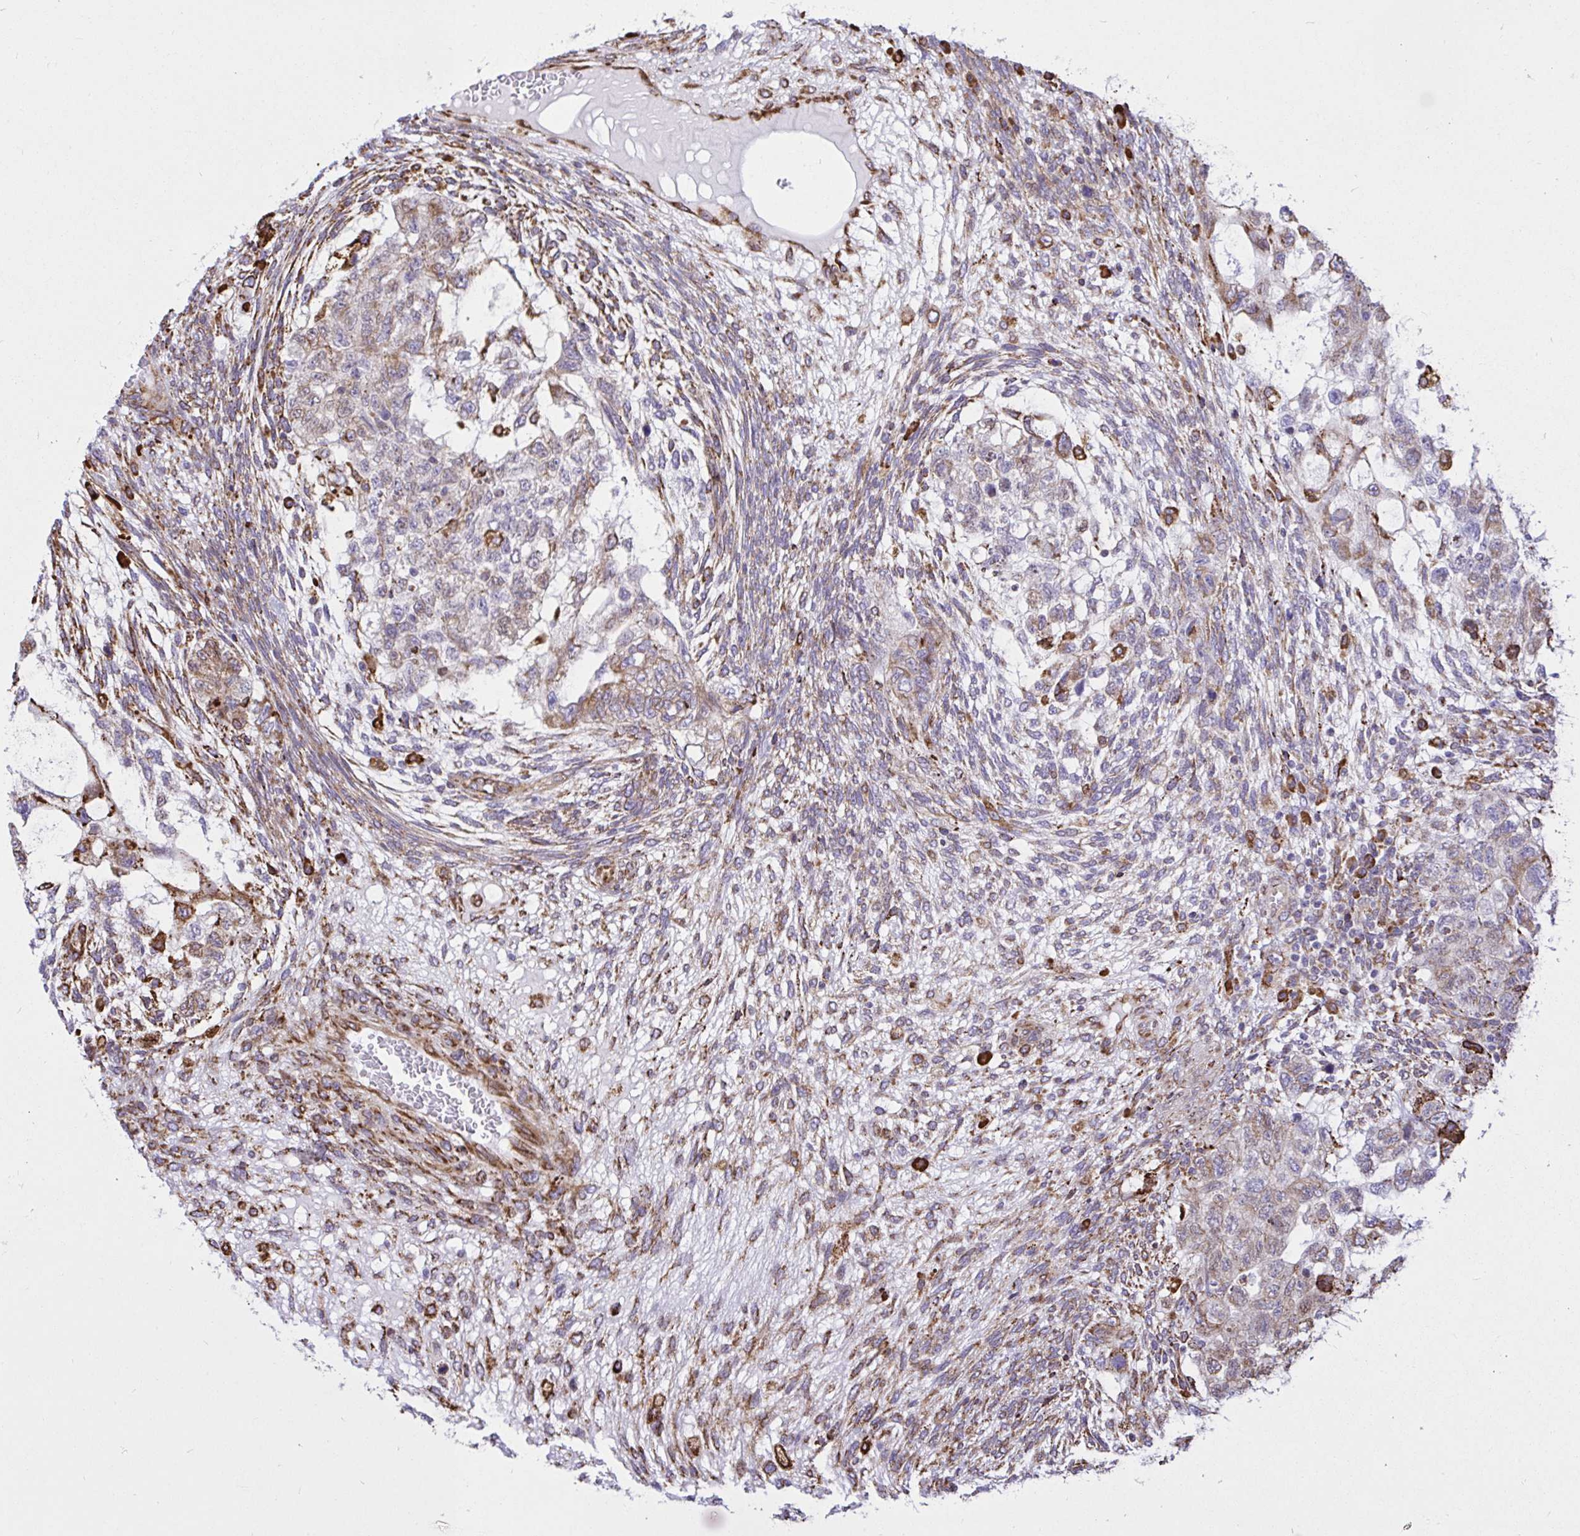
{"staining": {"intensity": "weak", "quantity": ">75%", "location": "cytoplasmic/membranous"}, "tissue": "testis cancer", "cell_type": "Tumor cells", "image_type": "cancer", "snomed": [{"axis": "morphology", "description": "Normal tissue, NOS"}, {"axis": "morphology", "description": "Carcinoma, Embryonal, NOS"}, {"axis": "topography", "description": "Testis"}], "caption": "Weak cytoplasmic/membranous protein expression is present in about >75% of tumor cells in testis embryonal carcinoma. Using DAB (3,3'-diaminobenzidine) (brown) and hematoxylin (blue) stains, captured at high magnification using brightfield microscopy.", "gene": "CLGN", "patient": {"sex": "male", "age": 36}}